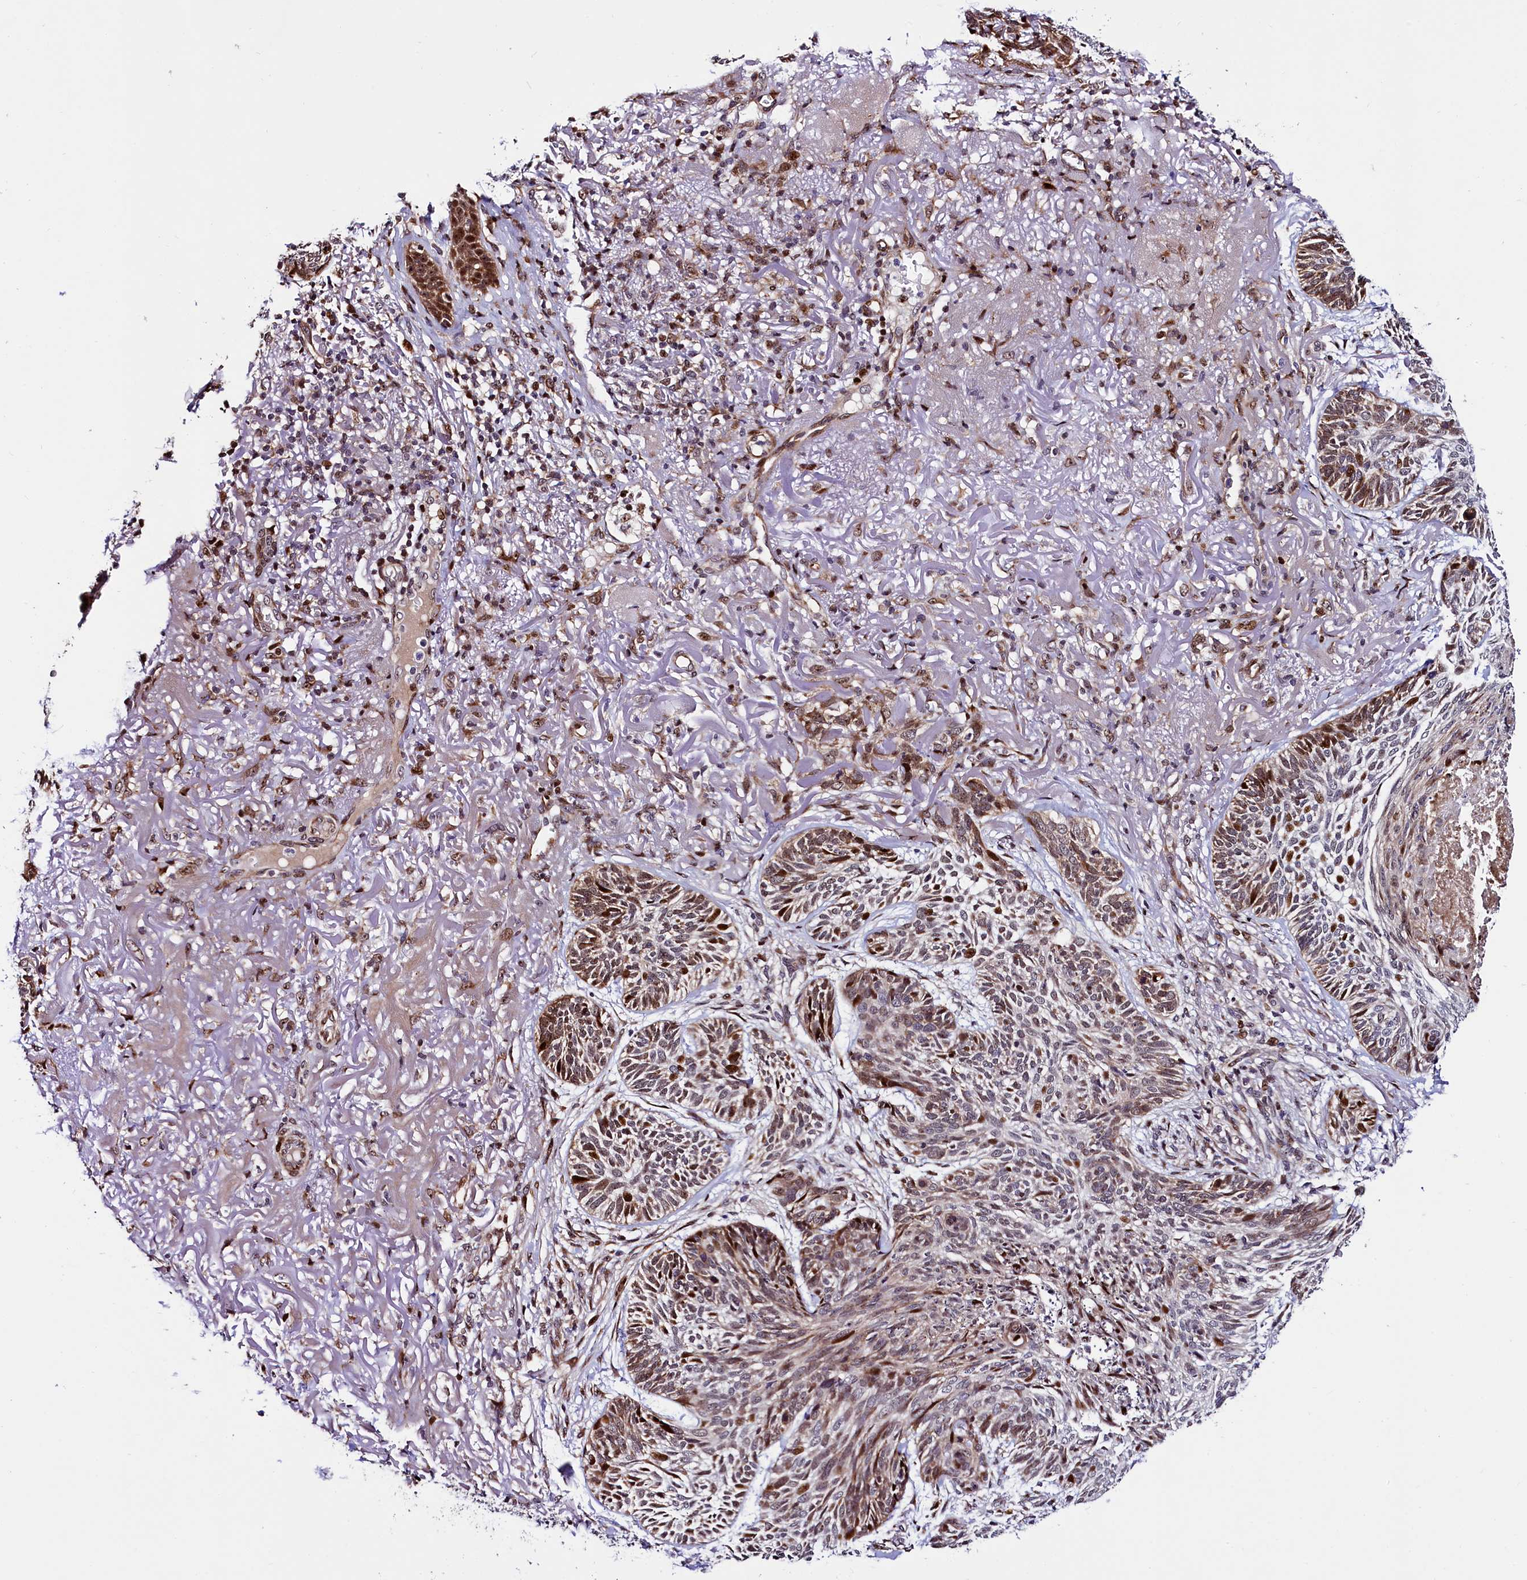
{"staining": {"intensity": "moderate", "quantity": "<25%", "location": "nuclear"}, "tissue": "skin cancer", "cell_type": "Tumor cells", "image_type": "cancer", "snomed": [{"axis": "morphology", "description": "Normal tissue, NOS"}, {"axis": "morphology", "description": "Basal cell carcinoma"}, {"axis": "topography", "description": "Skin"}], "caption": "Skin cancer tissue shows moderate nuclear expression in about <25% of tumor cells (brown staining indicates protein expression, while blue staining denotes nuclei).", "gene": "TRMT112", "patient": {"sex": "male", "age": 66}}